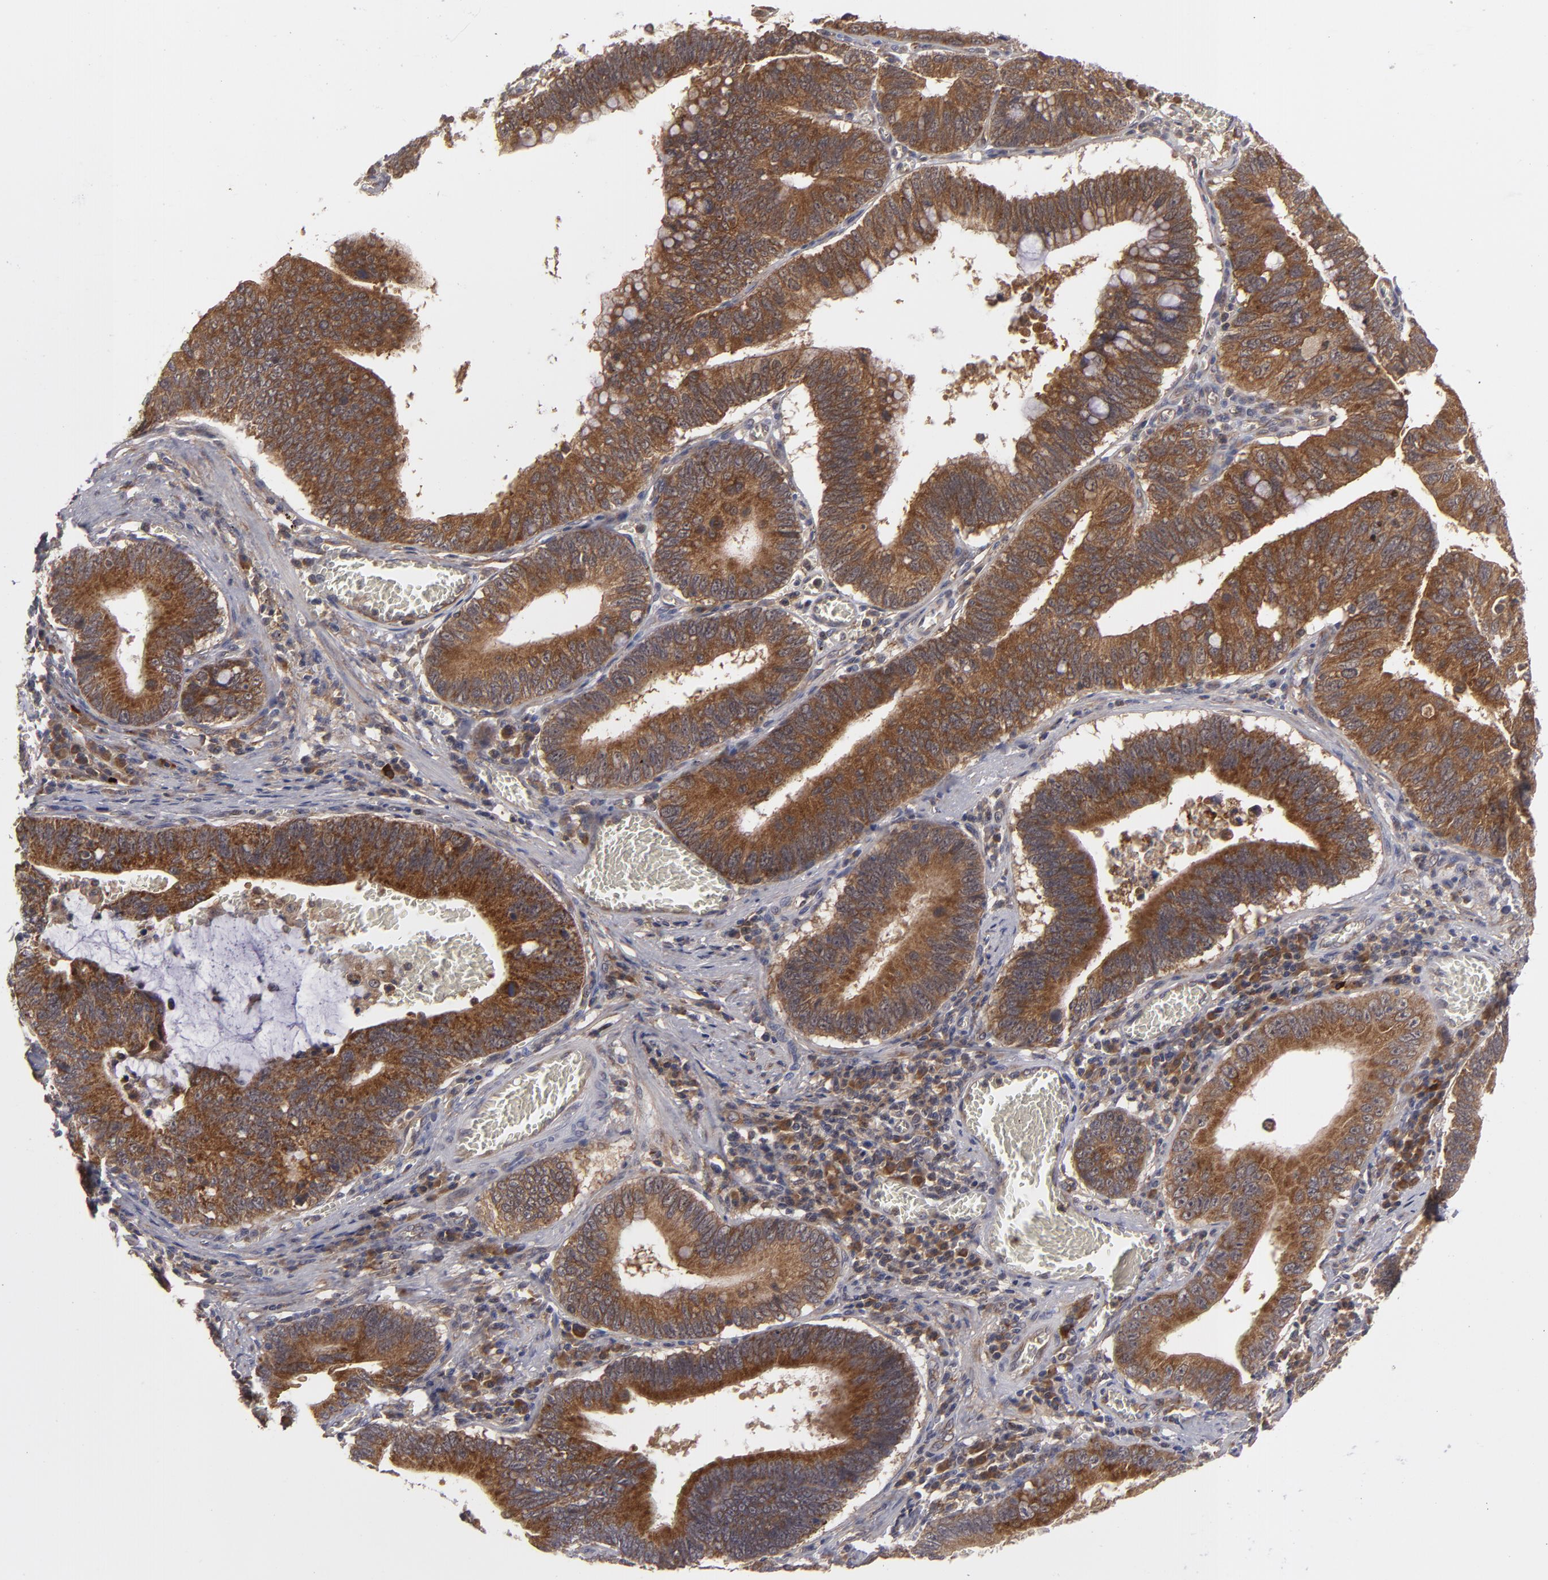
{"staining": {"intensity": "strong", "quantity": ">75%", "location": "cytoplasmic/membranous"}, "tissue": "stomach cancer", "cell_type": "Tumor cells", "image_type": "cancer", "snomed": [{"axis": "morphology", "description": "Adenocarcinoma, NOS"}, {"axis": "topography", "description": "Stomach"}, {"axis": "topography", "description": "Gastric cardia"}], "caption": "High-power microscopy captured an immunohistochemistry (IHC) image of stomach adenocarcinoma, revealing strong cytoplasmic/membranous staining in about >75% of tumor cells.", "gene": "BMP6", "patient": {"sex": "male", "age": 59}}